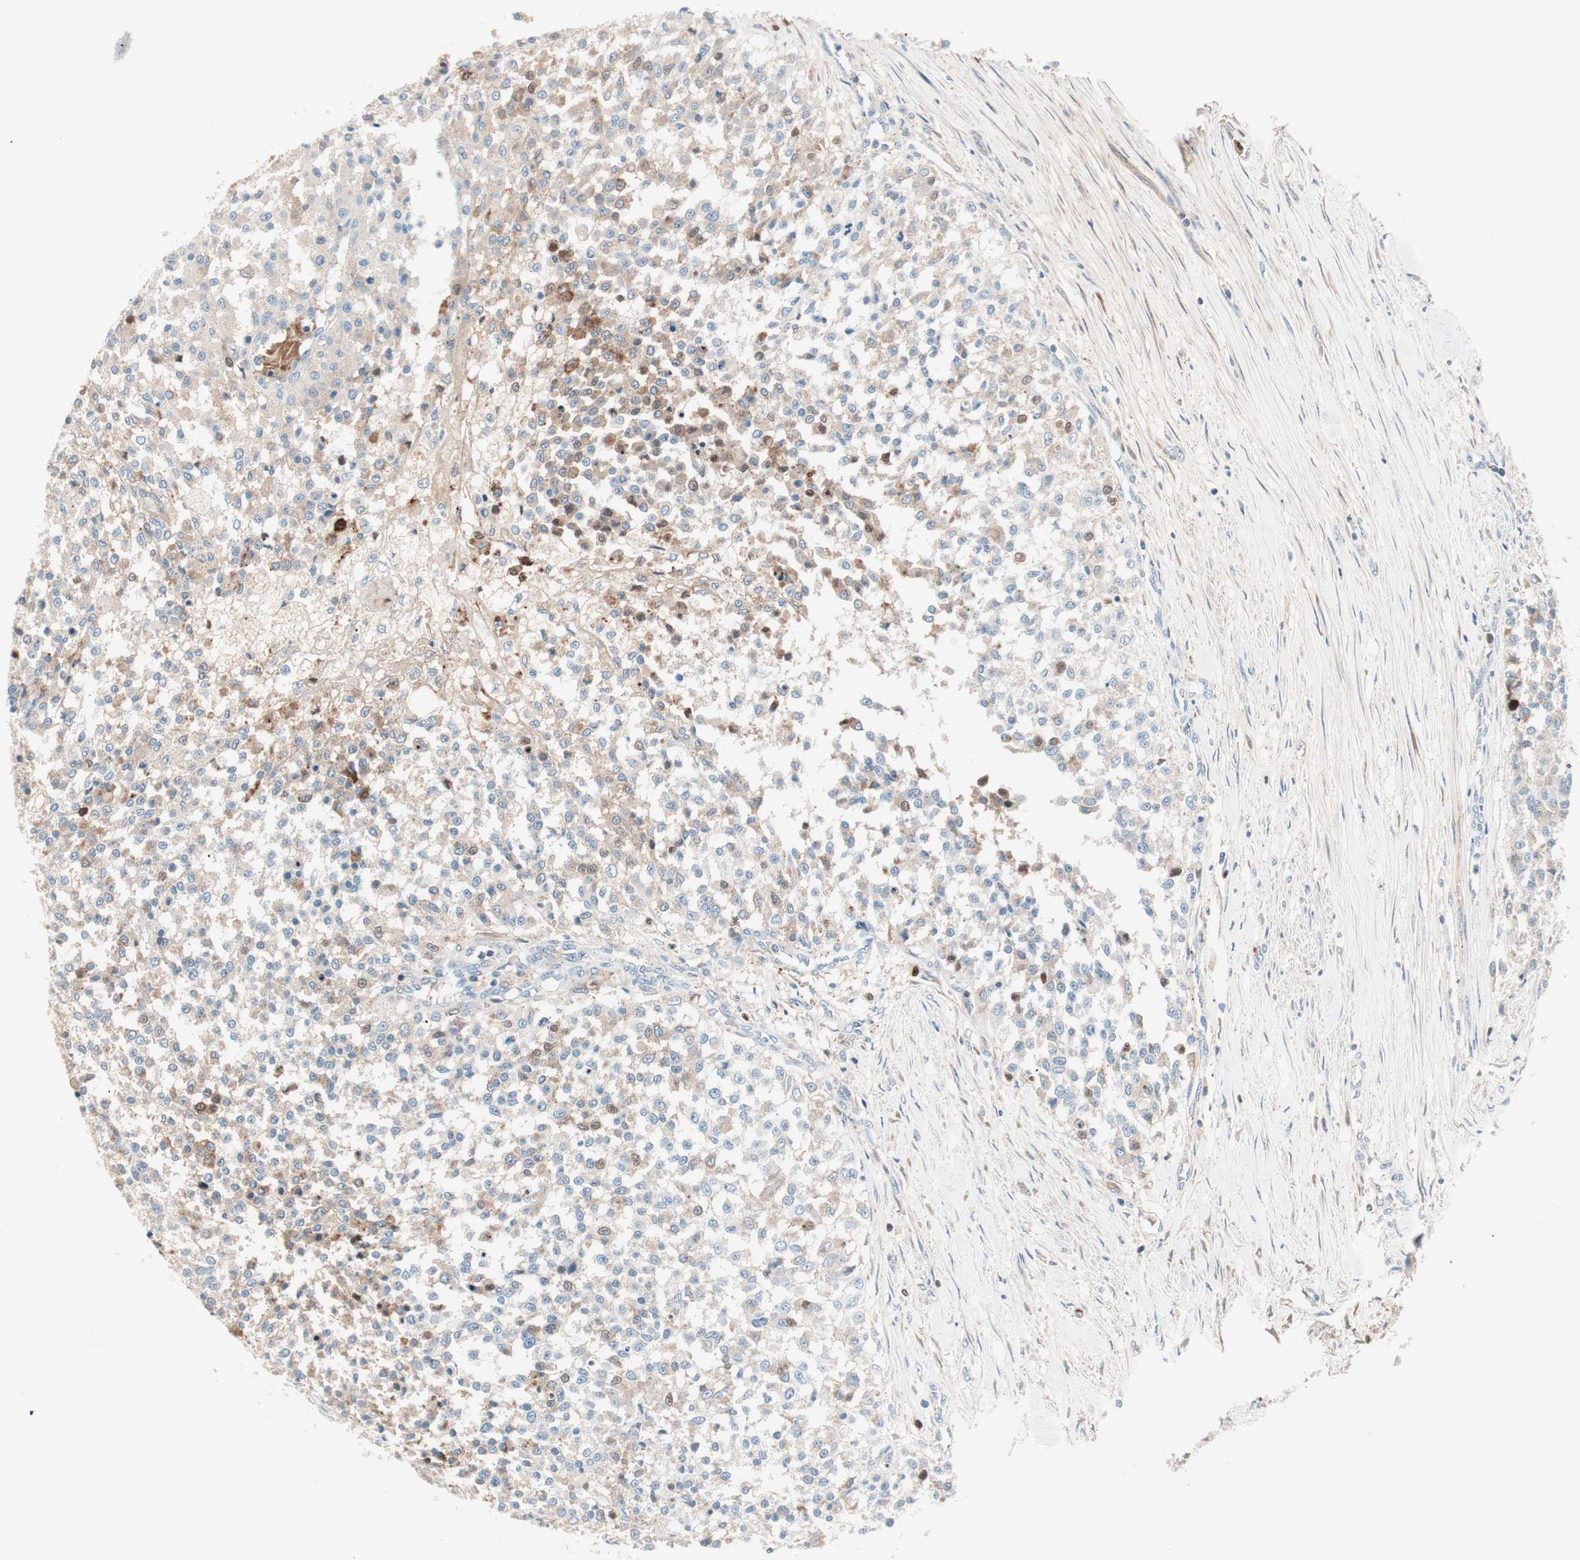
{"staining": {"intensity": "weak", "quantity": "25%-75%", "location": "cytoplasmic/membranous"}, "tissue": "testis cancer", "cell_type": "Tumor cells", "image_type": "cancer", "snomed": [{"axis": "morphology", "description": "Seminoma, NOS"}, {"axis": "topography", "description": "Testis"}], "caption": "The micrograph demonstrates a brown stain indicating the presence of a protein in the cytoplasmic/membranous of tumor cells in testis seminoma.", "gene": "RAD54B", "patient": {"sex": "male", "age": 59}}